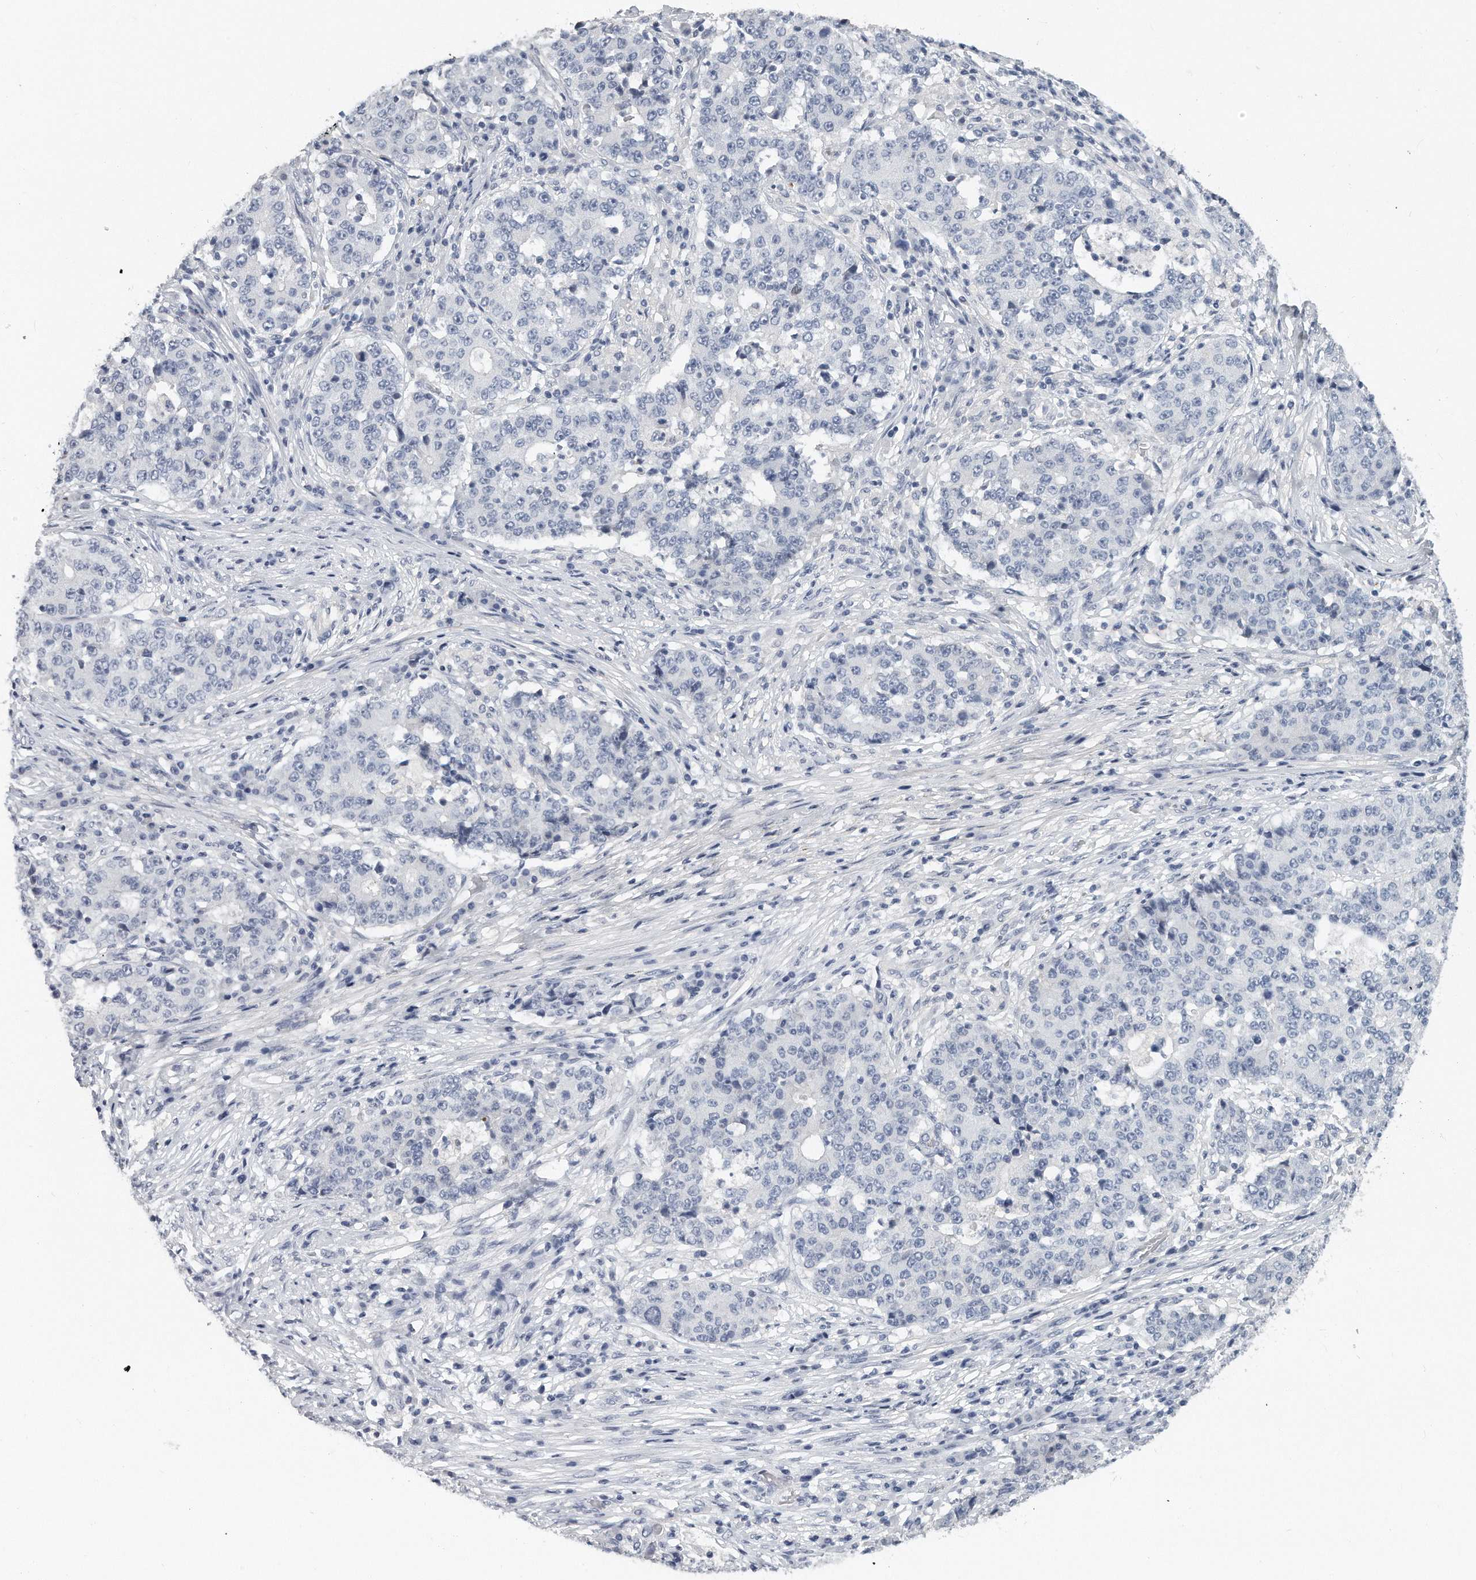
{"staining": {"intensity": "negative", "quantity": "none", "location": "none"}, "tissue": "stomach cancer", "cell_type": "Tumor cells", "image_type": "cancer", "snomed": [{"axis": "morphology", "description": "Adenocarcinoma, NOS"}, {"axis": "topography", "description": "Stomach"}], "caption": "High power microscopy image of an immunohistochemistry image of adenocarcinoma (stomach), revealing no significant positivity in tumor cells. Brightfield microscopy of IHC stained with DAB (brown) and hematoxylin (blue), captured at high magnification.", "gene": "KLHL7", "patient": {"sex": "male", "age": 59}}